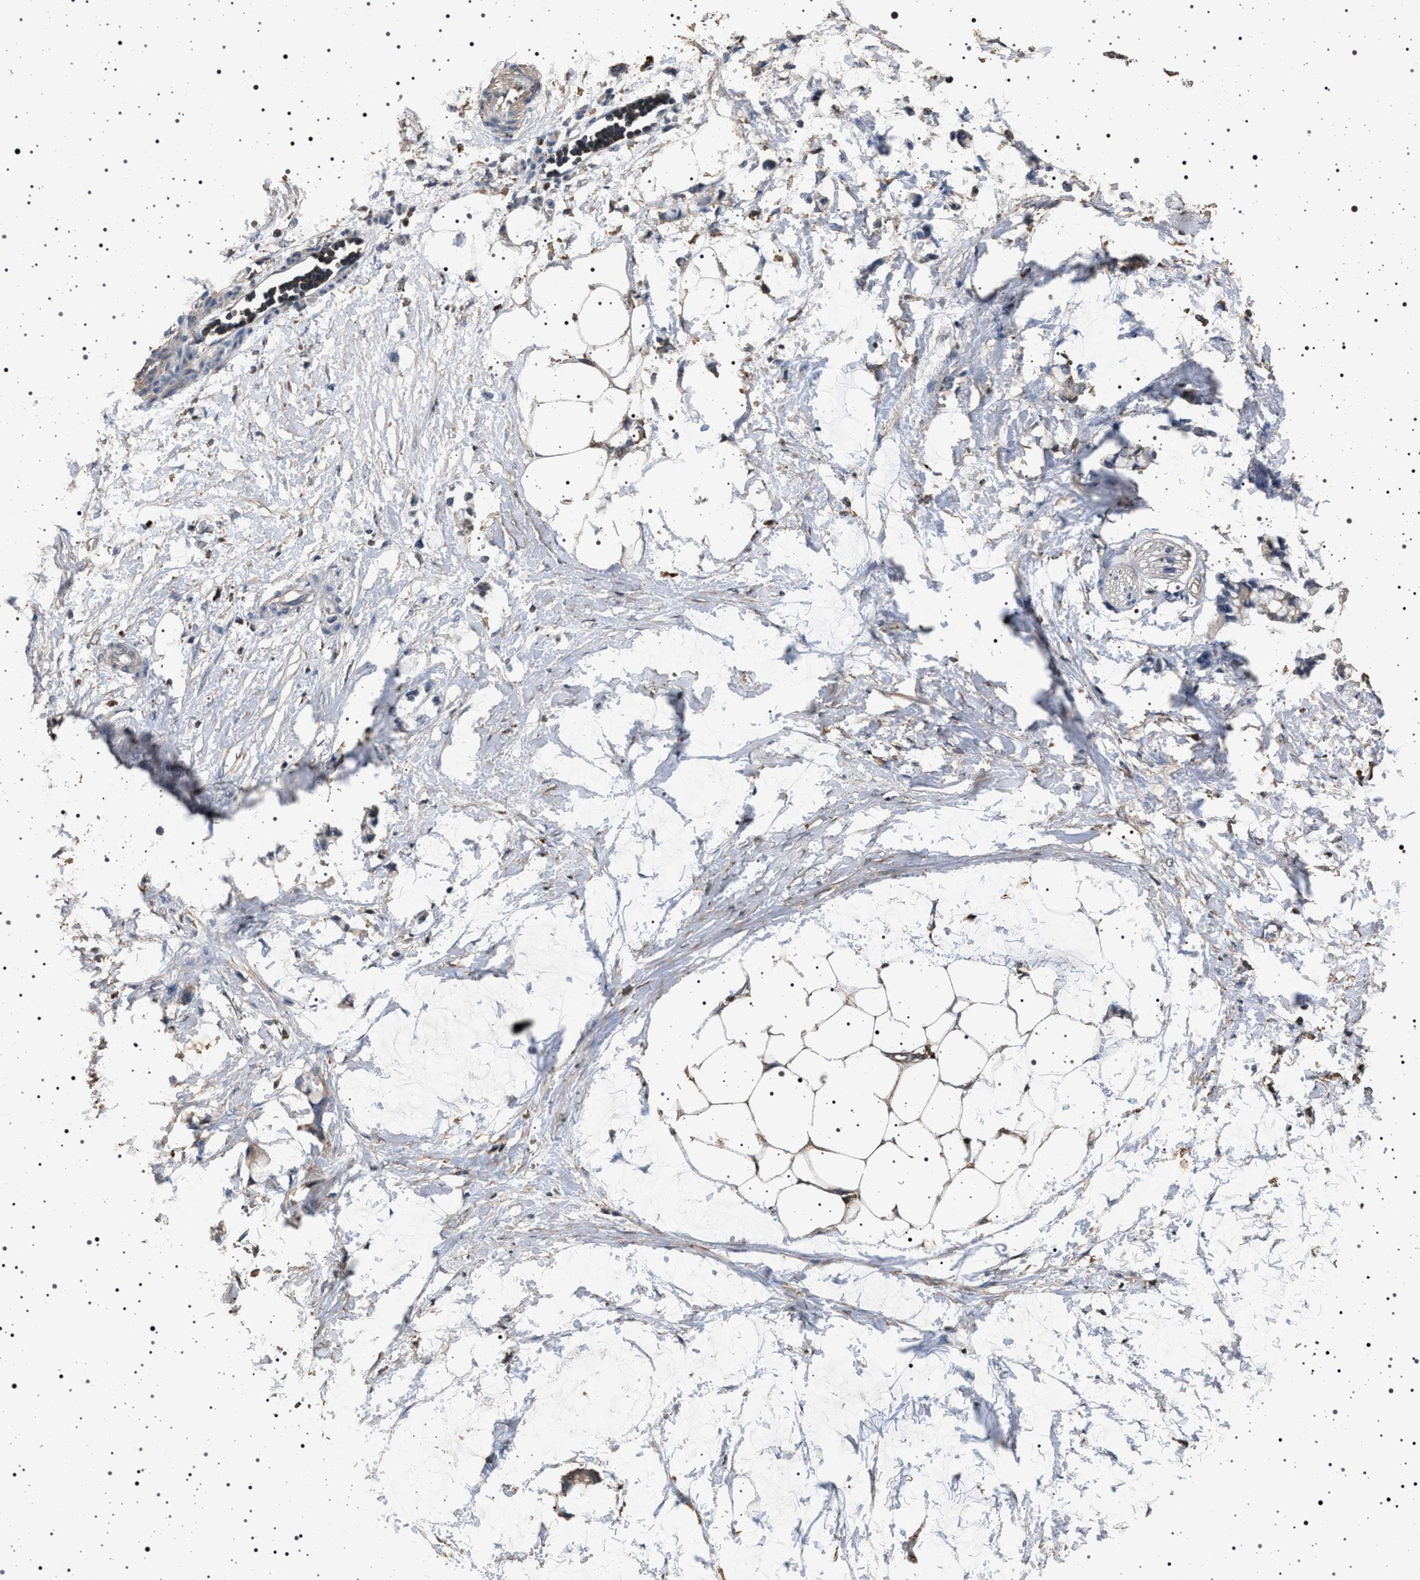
{"staining": {"intensity": "negative", "quantity": "none", "location": "none"}, "tissue": "smooth muscle", "cell_type": "Smooth muscle cells", "image_type": "normal", "snomed": [{"axis": "morphology", "description": "Normal tissue, NOS"}, {"axis": "morphology", "description": "Adenocarcinoma, NOS"}, {"axis": "topography", "description": "Smooth muscle"}, {"axis": "topography", "description": "Colon"}], "caption": "Immunohistochemical staining of unremarkable smooth muscle demonstrates no significant positivity in smooth muscle cells.", "gene": "SMAP2", "patient": {"sex": "male", "age": 14}}